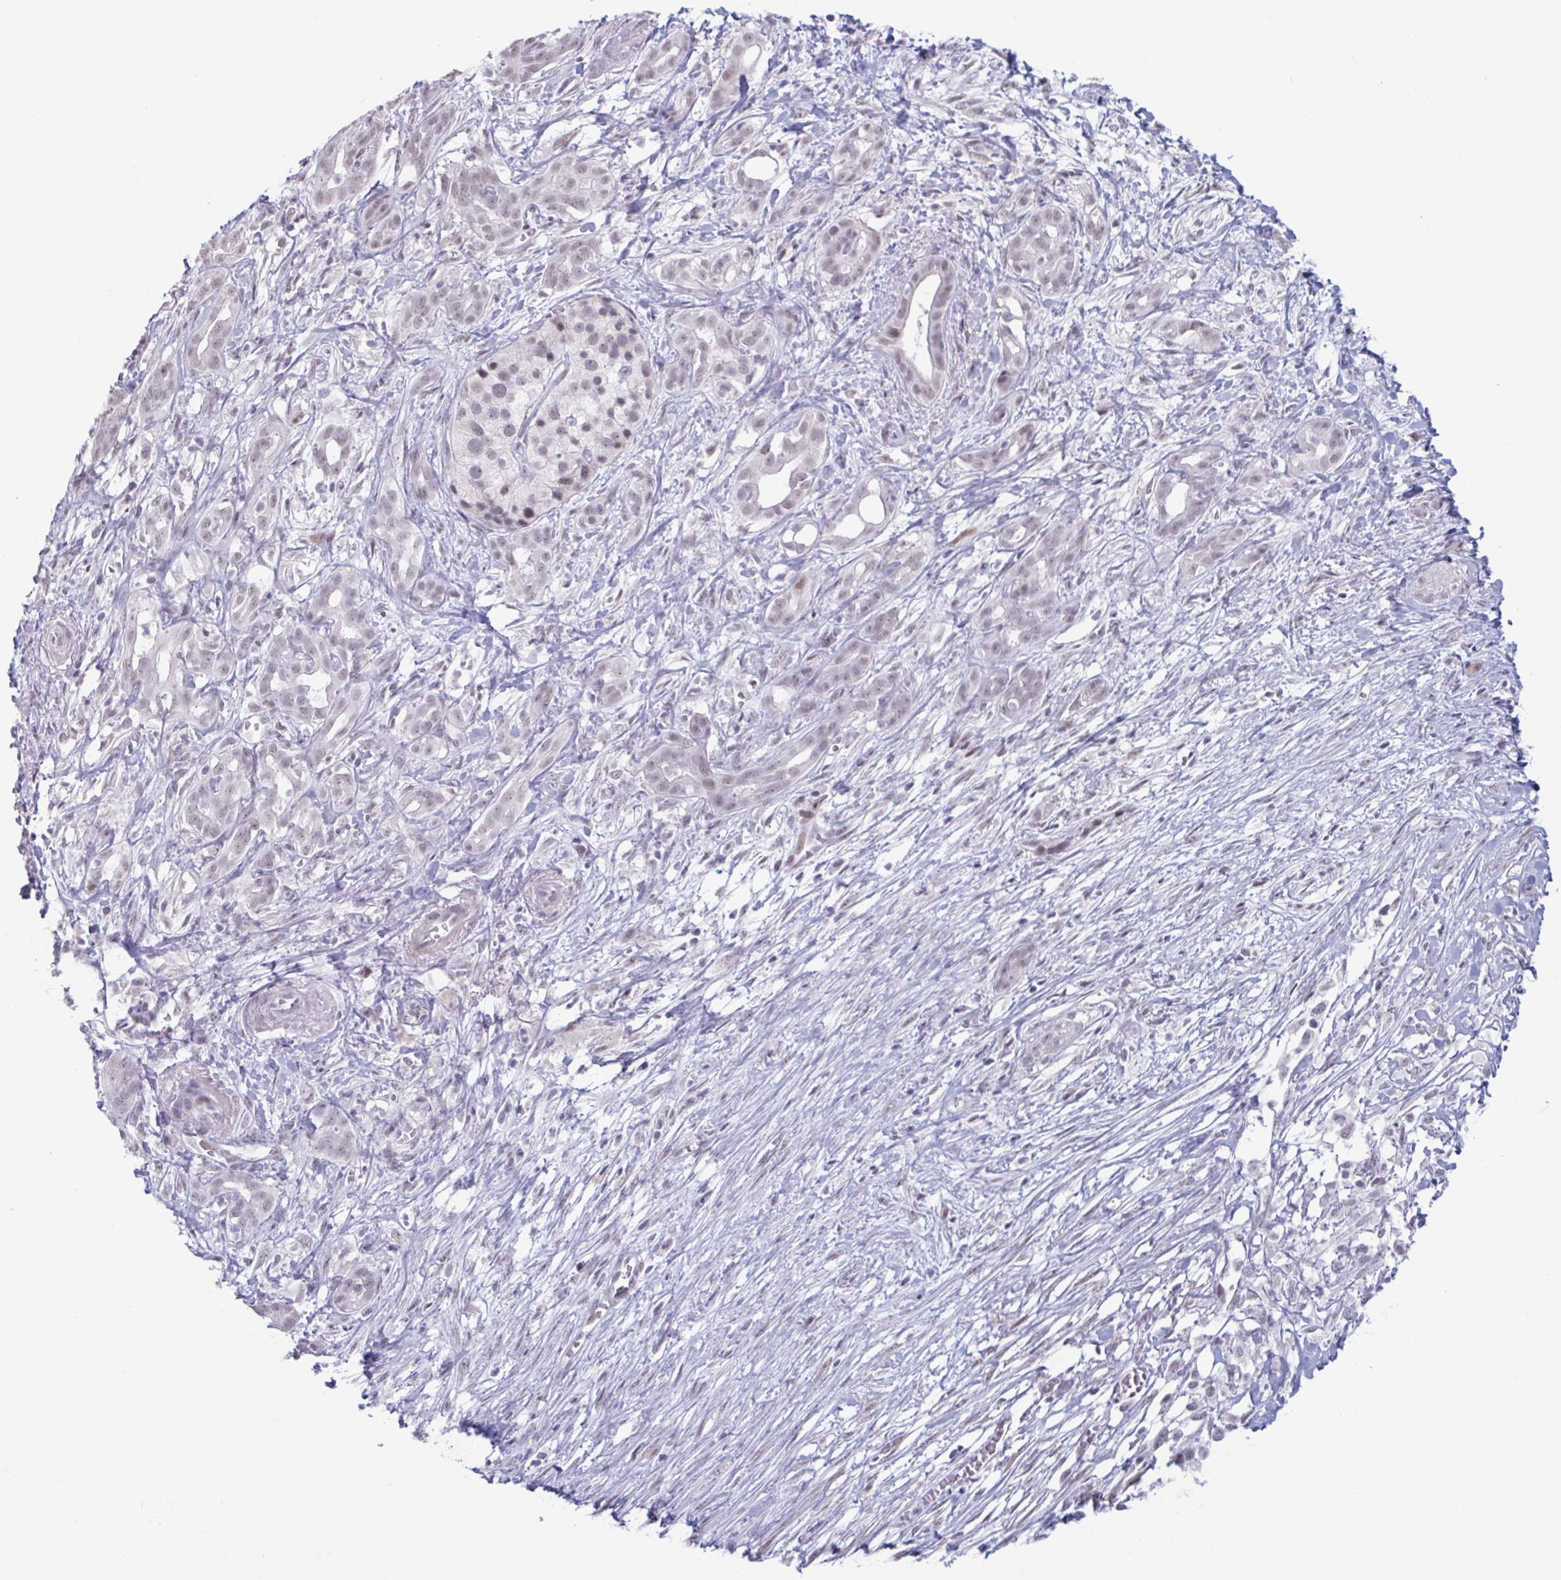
{"staining": {"intensity": "weak", "quantity": "25%-75%", "location": "nuclear"}, "tissue": "pancreatic cancer", "cell_type": "Tumor cells", "image_type": "cancer", "snomed": [{"axis": "morphology", "description": "Adenocarcinoma, NOS"}, {"axis": "topography", "description": "Pancreas"}], "caption": "A micrograph of pancreatic cancer stained for a protein shows weak nuclear brown staining in tumor cells.", "gene": "HSD17B6", "patient": {"sex": "male", "age": 61}}